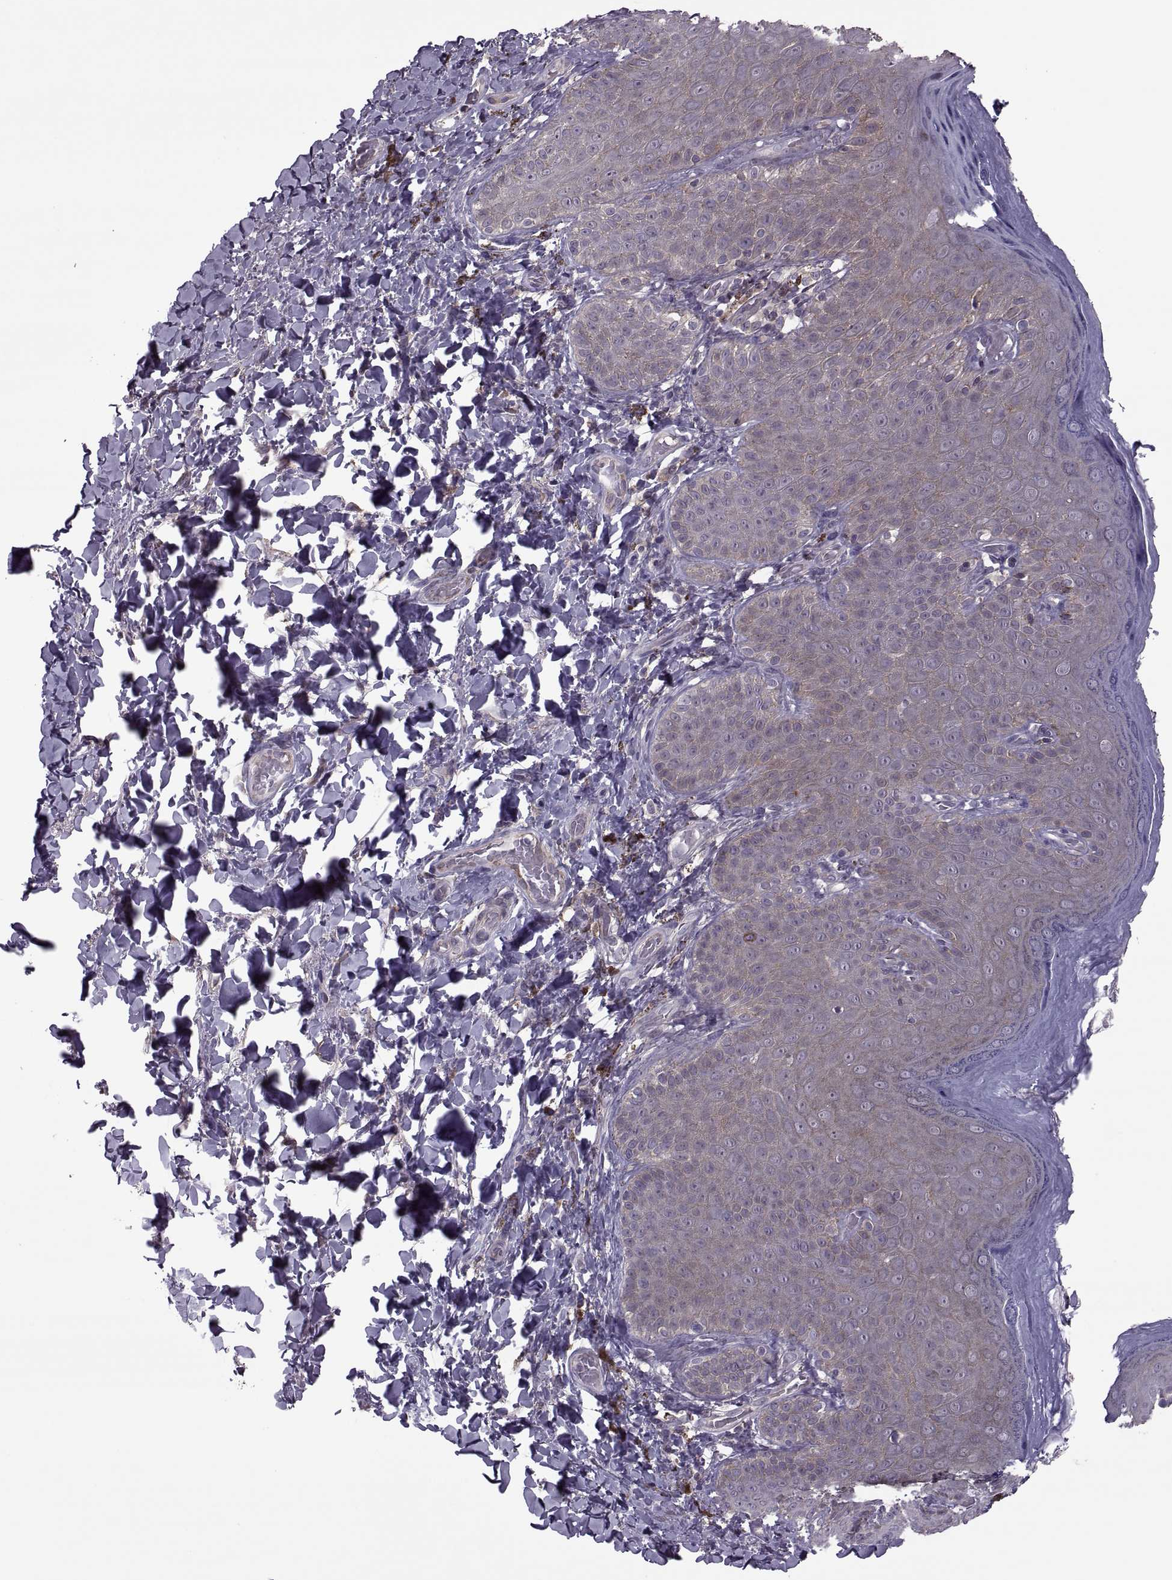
{"staining": {"intensity": "weak", "quantity": ">75%", "location": "cytoplasmic/membranous"}, "tissue": "skin", "cell_type": "Epidermal cells", "image_type": "normal", "snomed": [{"axis": "morphology", "description": "Normal tissue, NOS"}, {"axis": "topography", "description": "Anal"}], "caption": "Immunohistochemistry staining of benign skin, which exhibits low levels of weak cytoplasmic/membranous expression in approximately >75% of epidermal cells indicating weak cytoplasmic/membranous protein positivity. The staining was performed using DAB (brown) for protein detection and nuclei were counterstained in hematoxylin (blue).", "gene": "ODF3", "patient": {"sex": "male", "age": 53}}